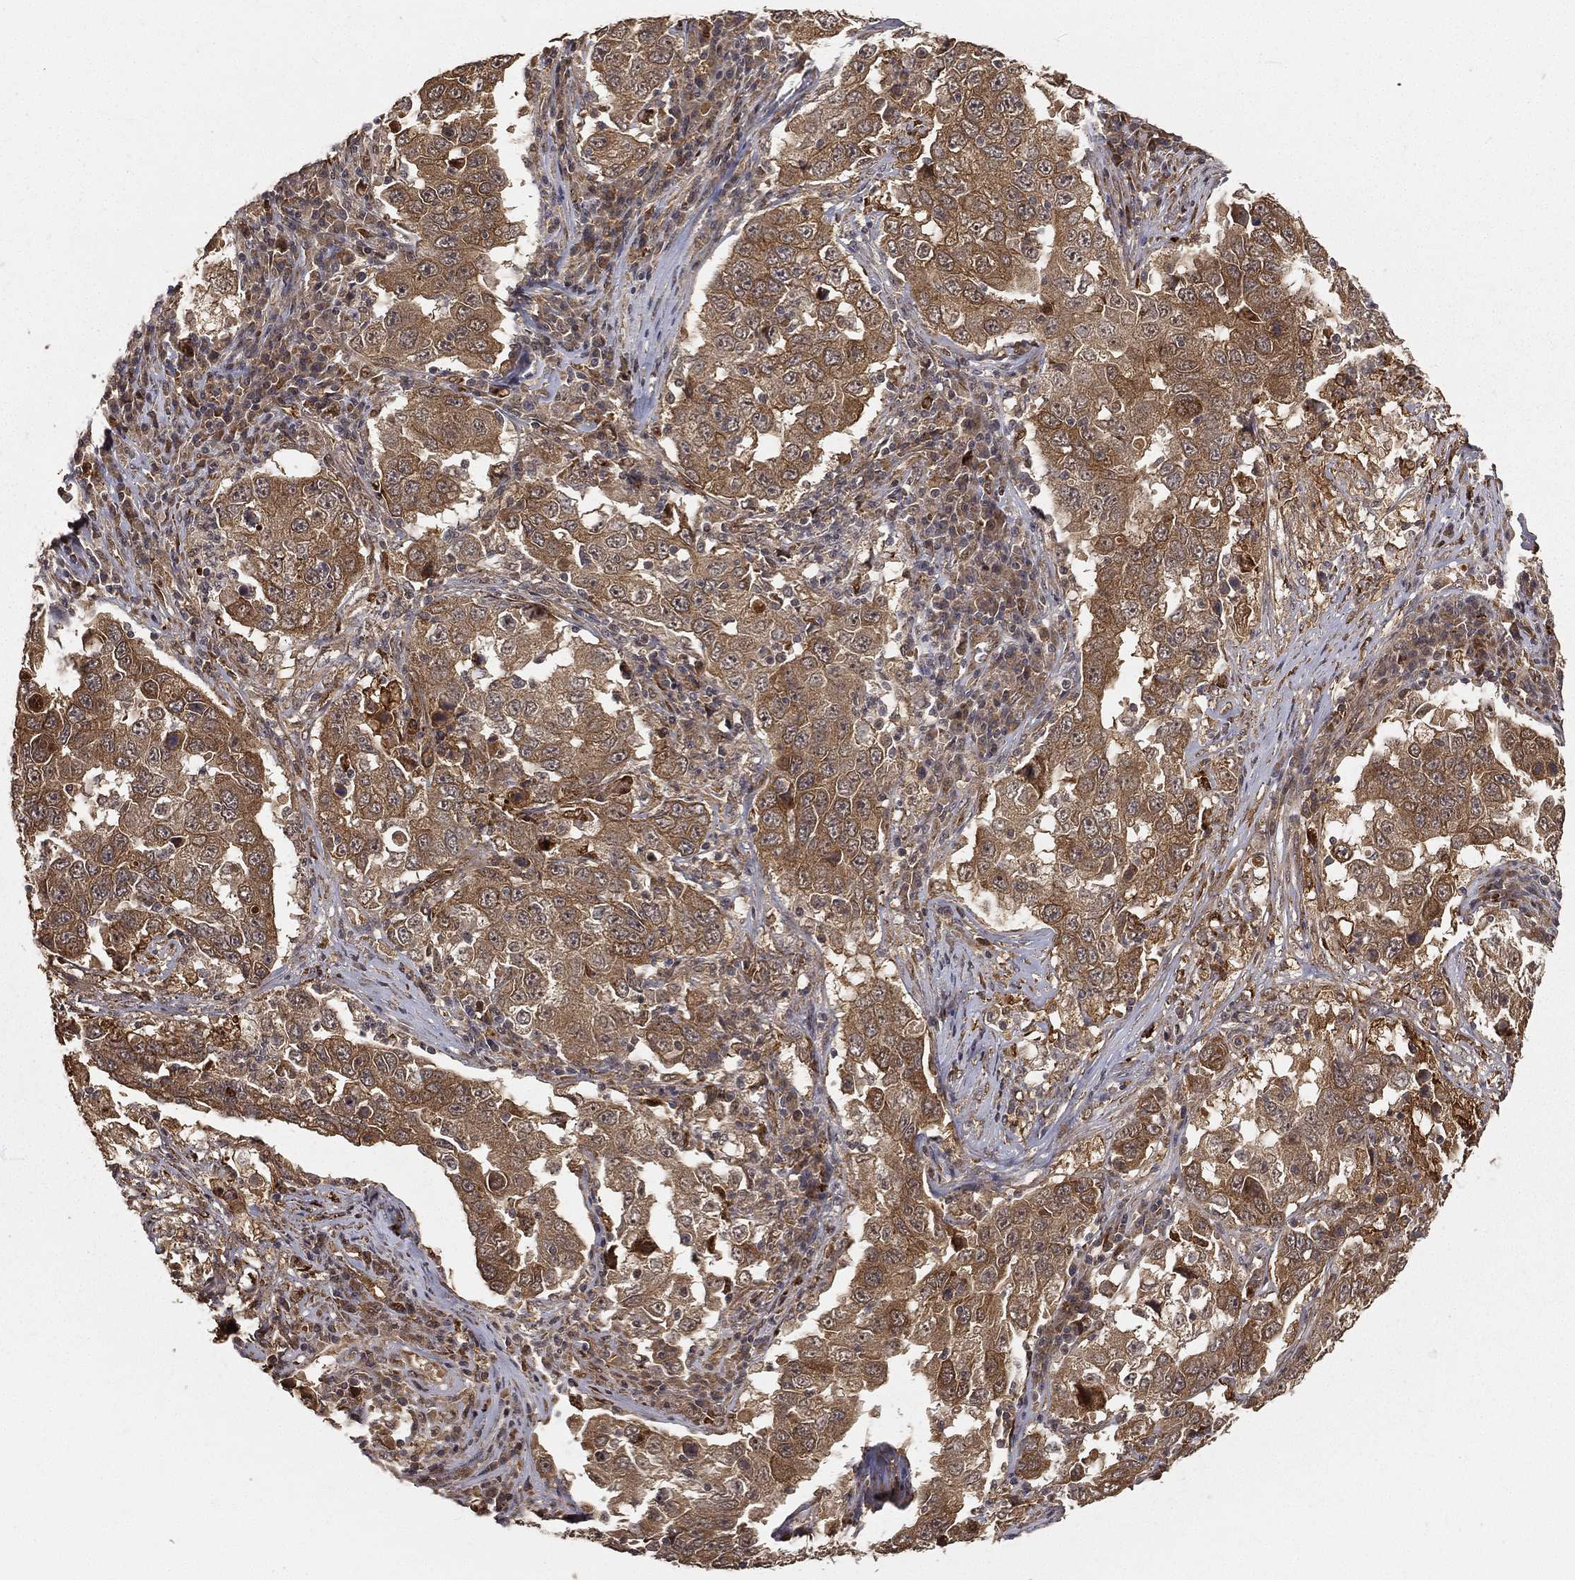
{"staining": {"intensity": "moderate", "quantity": ">75%", "location": "cytoplasmic/membranous"}, "tissue": "lung cancer", "cell_type": "Tumor cells", "image_type": "cancer", "snomed": [{"axis": "morphology", "description": "Adenocarcinoma, NOS"}, {"axis": "topography", "description": "Lung"}], "caption": "There is medium levels of moderate cytoplasmic/membranous positivity in tumor cells of lung adenocarcinoma, as demonstrated by immunohistochemical staining (brown color).", "gene": "MAPK1", "patient": {"sex": "male", "age": 73}}